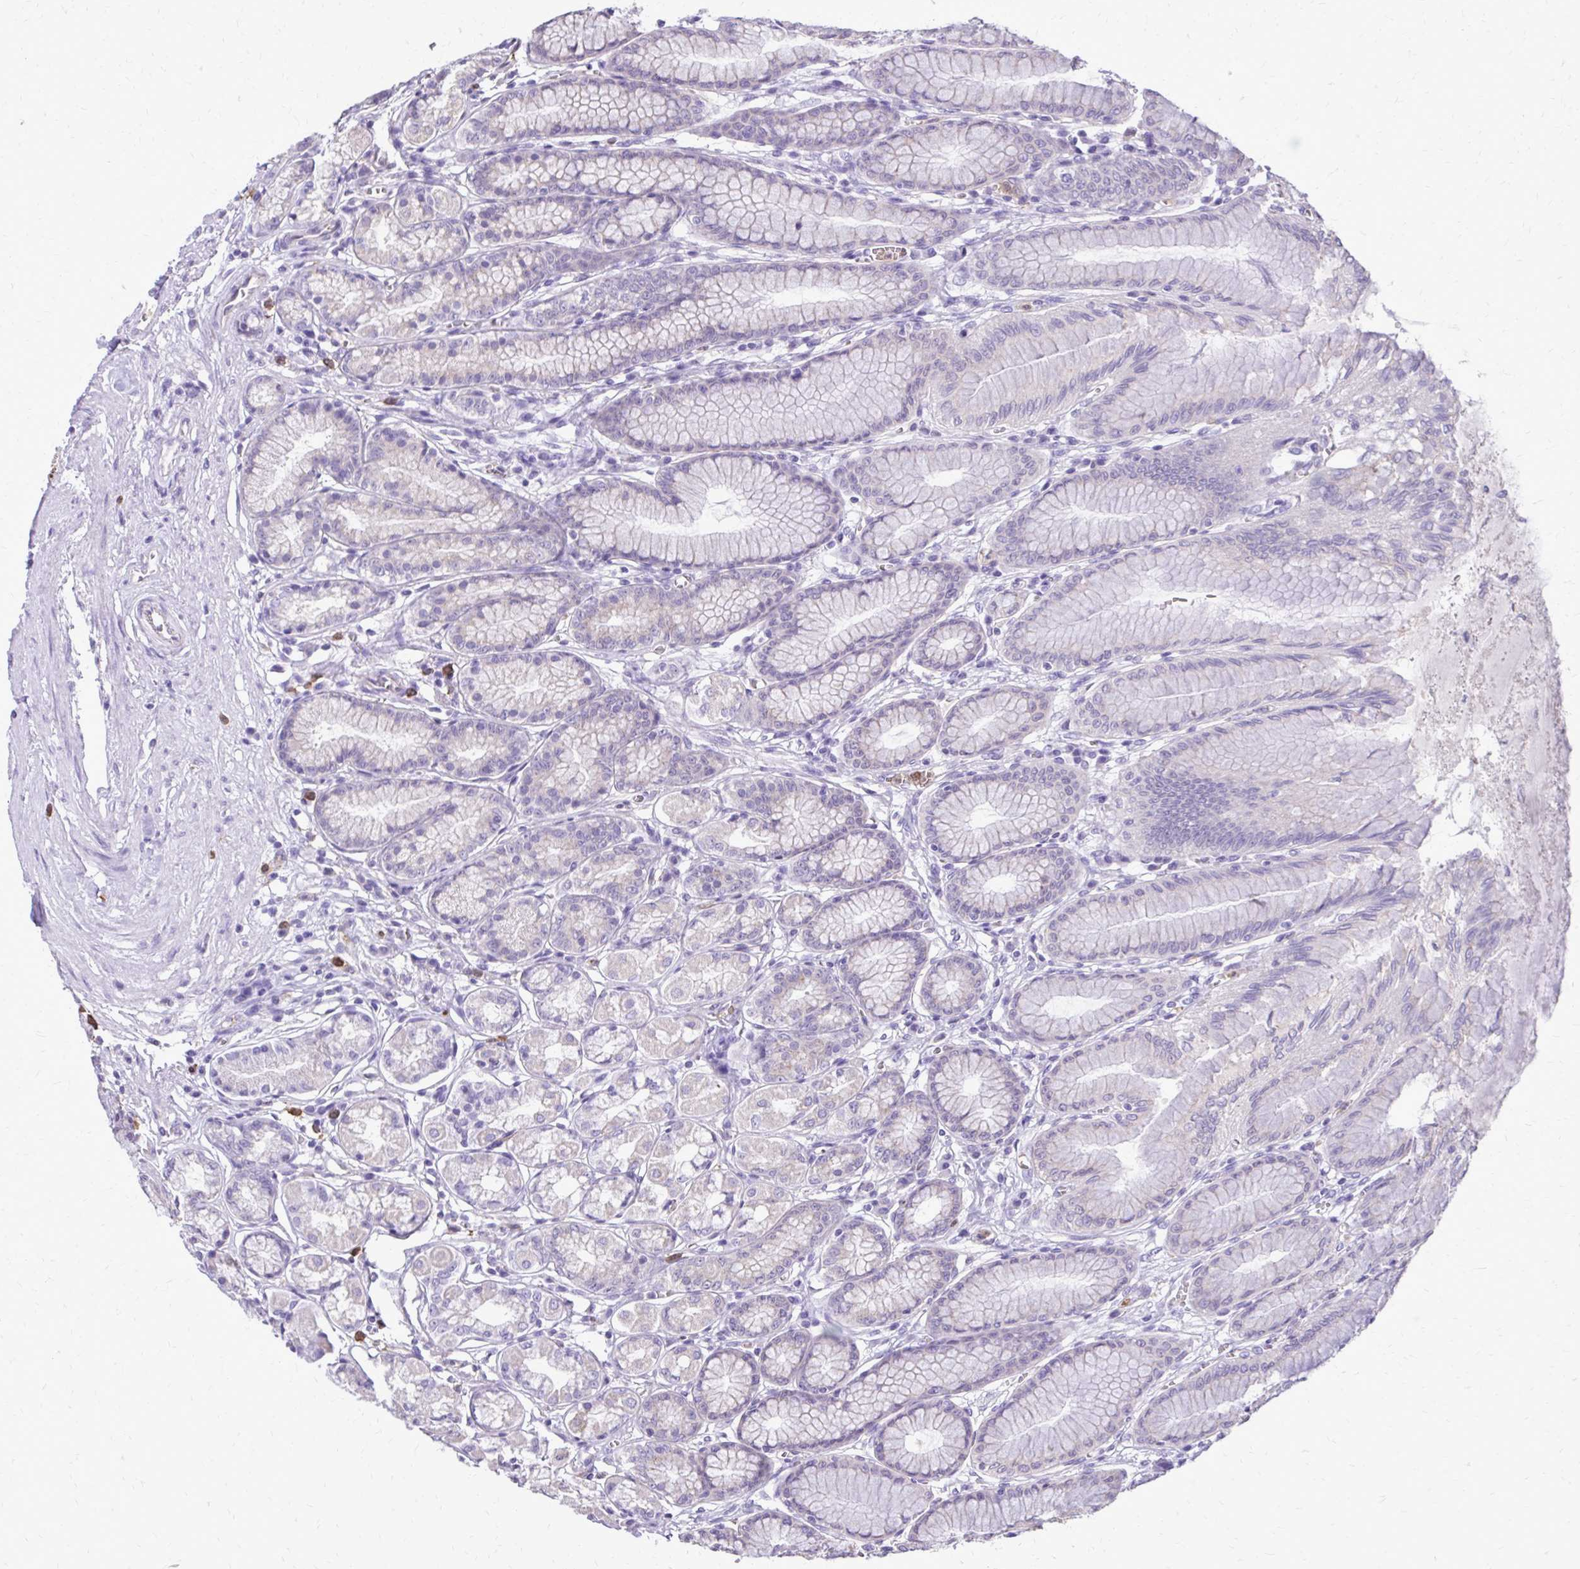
{"staining": {"intensity": "negative", "quantity": "none", "location": "none"}, "tissue": "stomach", "cell_type": "Glandular cells", "image_type": "normal", "snomed": [{"axis": "morphology", "description": "Normal tissue, NOS"}, {"axis": "topography", "description": "Stomach"}, {"axis": "topography", "description": "Stomach, lower"}], "caption": "Immunohistochemistry (IHC) image of benign stomach: human stomach stained with DAB (3,3'-diaminobenzidine) displays no significant protein staining in glandular cells. (DAB (3,3'-diaminobenzidine) immunohistochemistry with hematoxylin counter stain).", "gene": "CAT", "patient": {"sex": "male", "age": 76}}